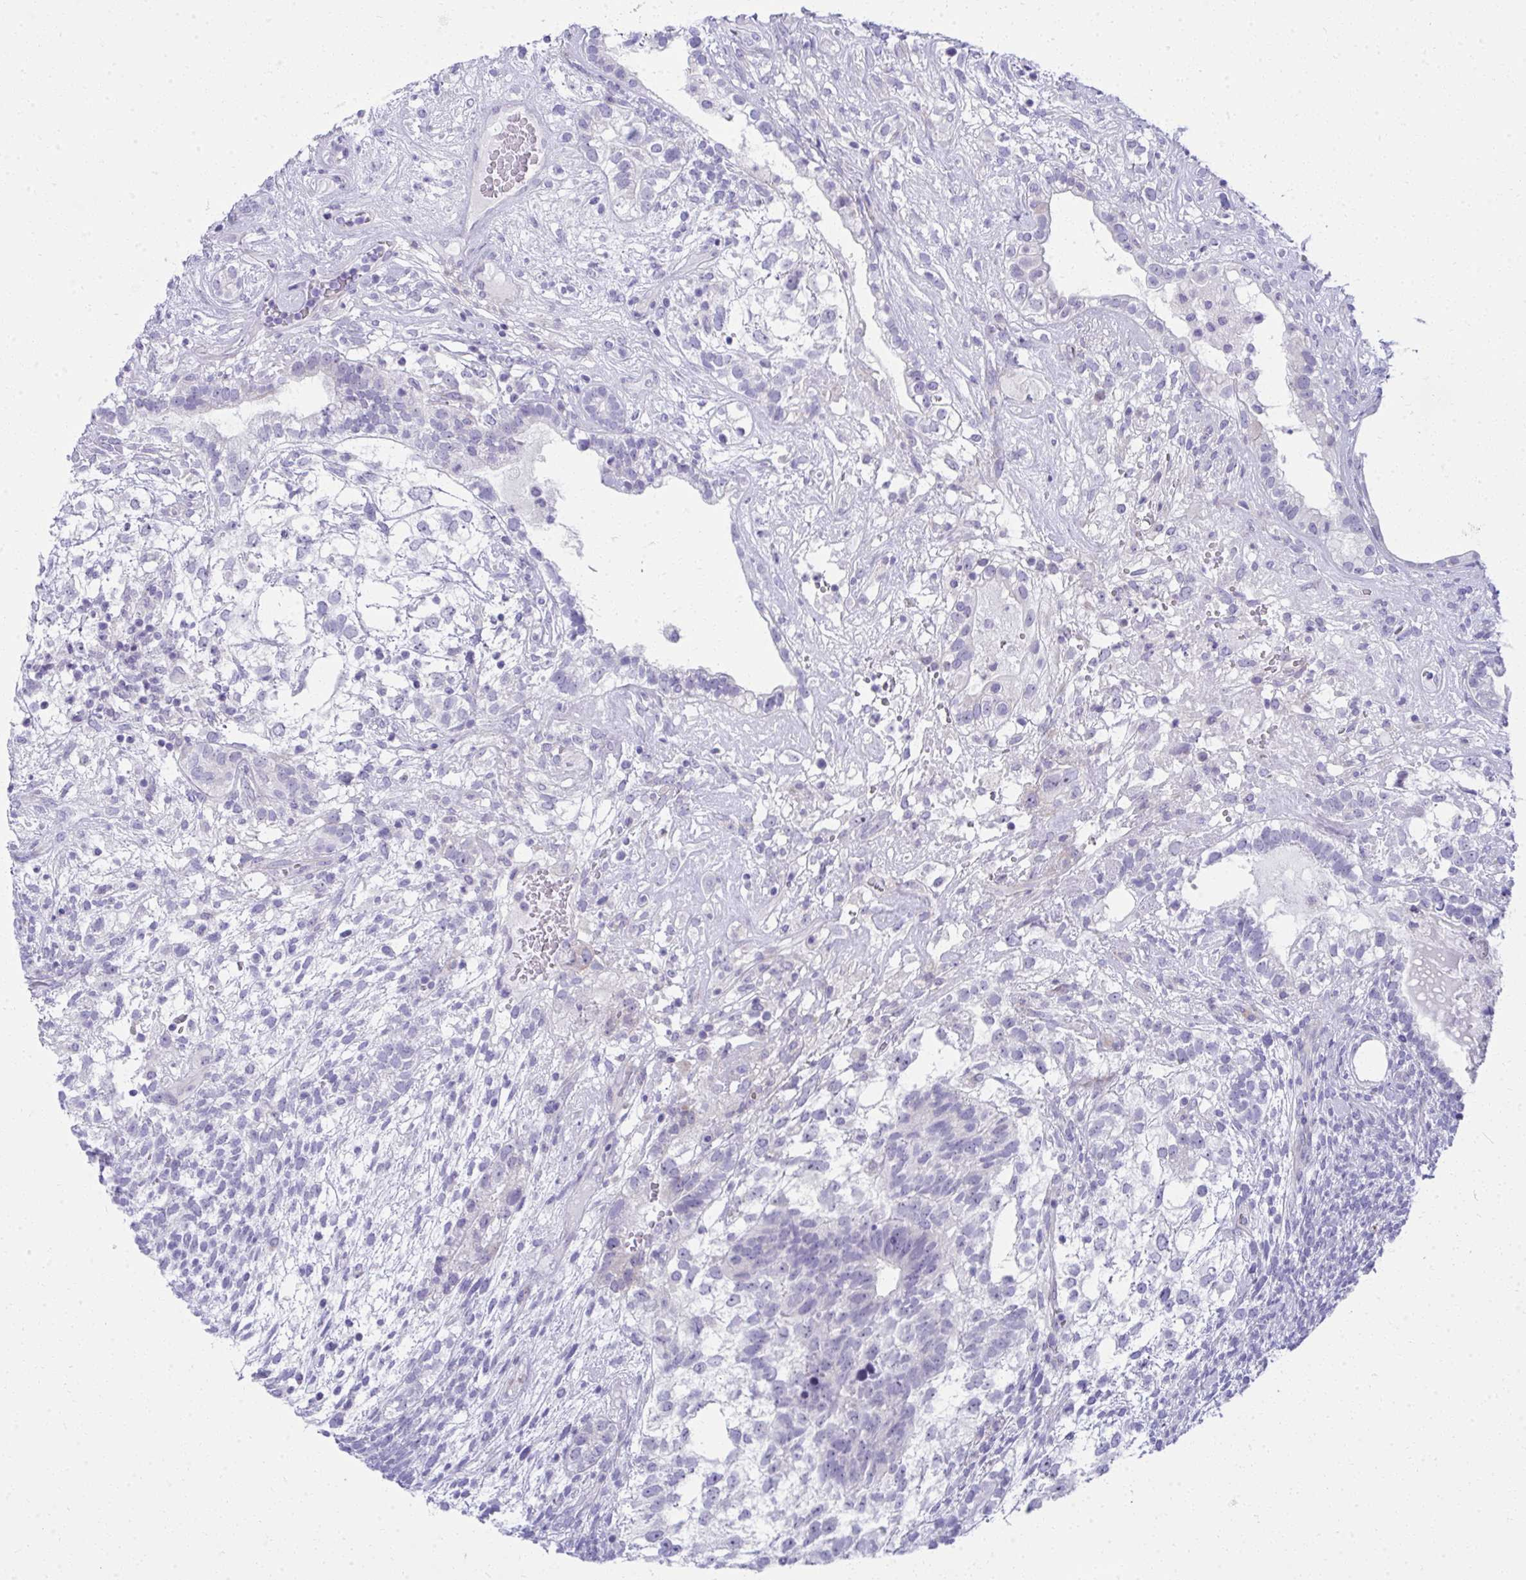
{"staining": {"intensity": "negative", "quantity": "none", "location": "none"}, "tissue": "testis cancer", "cell_type": "Tumor cells", "image_type": "cancer", "snomed": [{"axis": "morphology", "description": "Seminoma, NOS"}, {"axis": "morphology", "description": "Carcinoma, Embryonal, NOS"}, {"axis": "topography", "description": "Testis"}], "caption": "A high-resolution histopathology image shows immunohistochemistry staining of testis cancer, which demonstrates no significant positivity in tumor cells. (DAB (3,3'-diaminobenzidine) IHC, high magnification).", "gene": "PUS7L", "patient": {"sex": "male", "age": 41}}